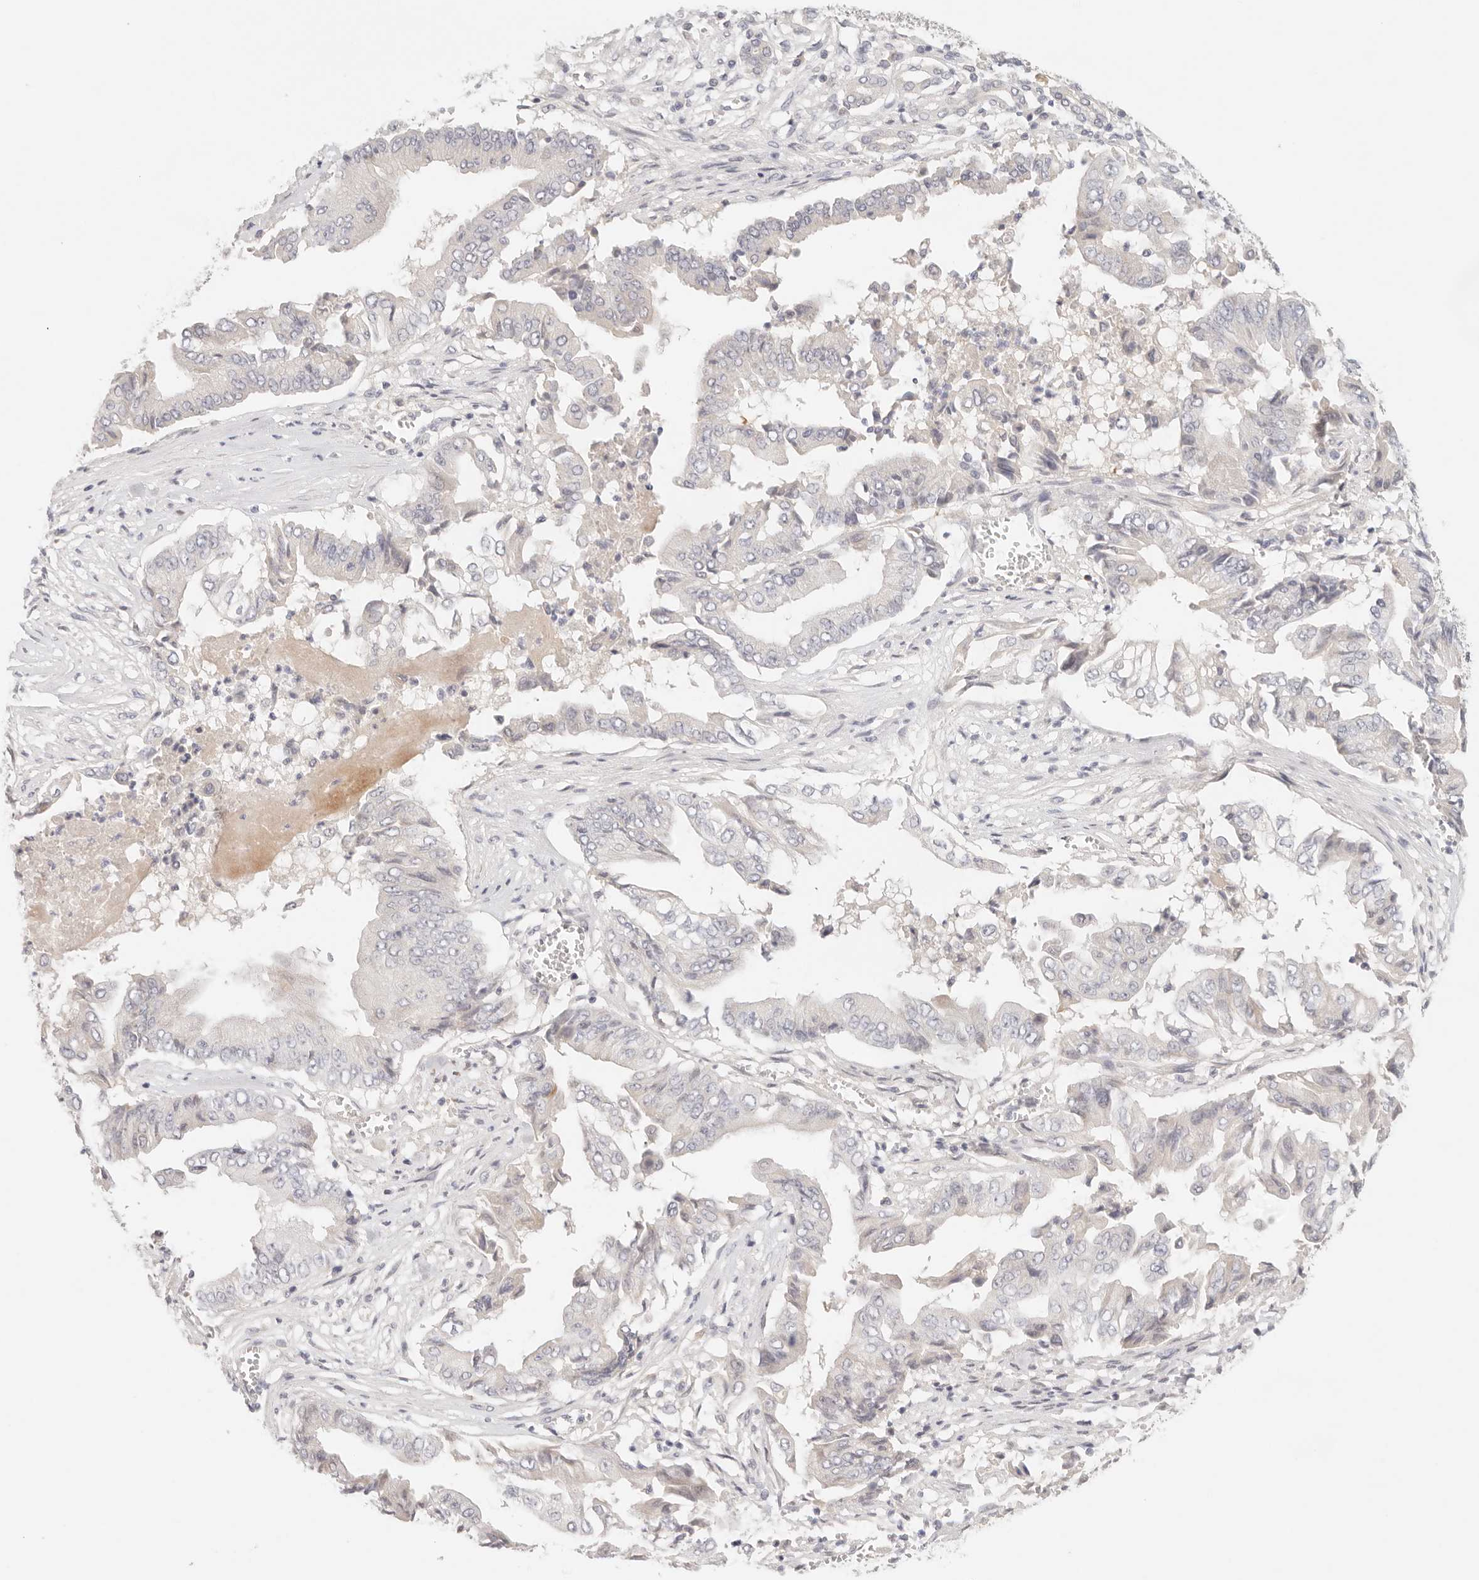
{"staining": {"intensity": "negative", "quantity": "none", "location": "none"}, "tissue": "pancreatic cancer", "cell_type": "Tumor cells", "image_type": "cancer", "snomed": [{"axis": "morphology", "description": "Adenocarcinoma, NOS"}, {"axis": "topography", "description": "Pancreas"}], "caption": "The photomicrograph exhibits no staining of tumor cells in pancreatic adenocarcinoma. (DAB immunohistochemistry visualized using brightfield microscopy, high magnification).", "gene": "SPHK1", "patient": {"sex": "female", "age": 77}}